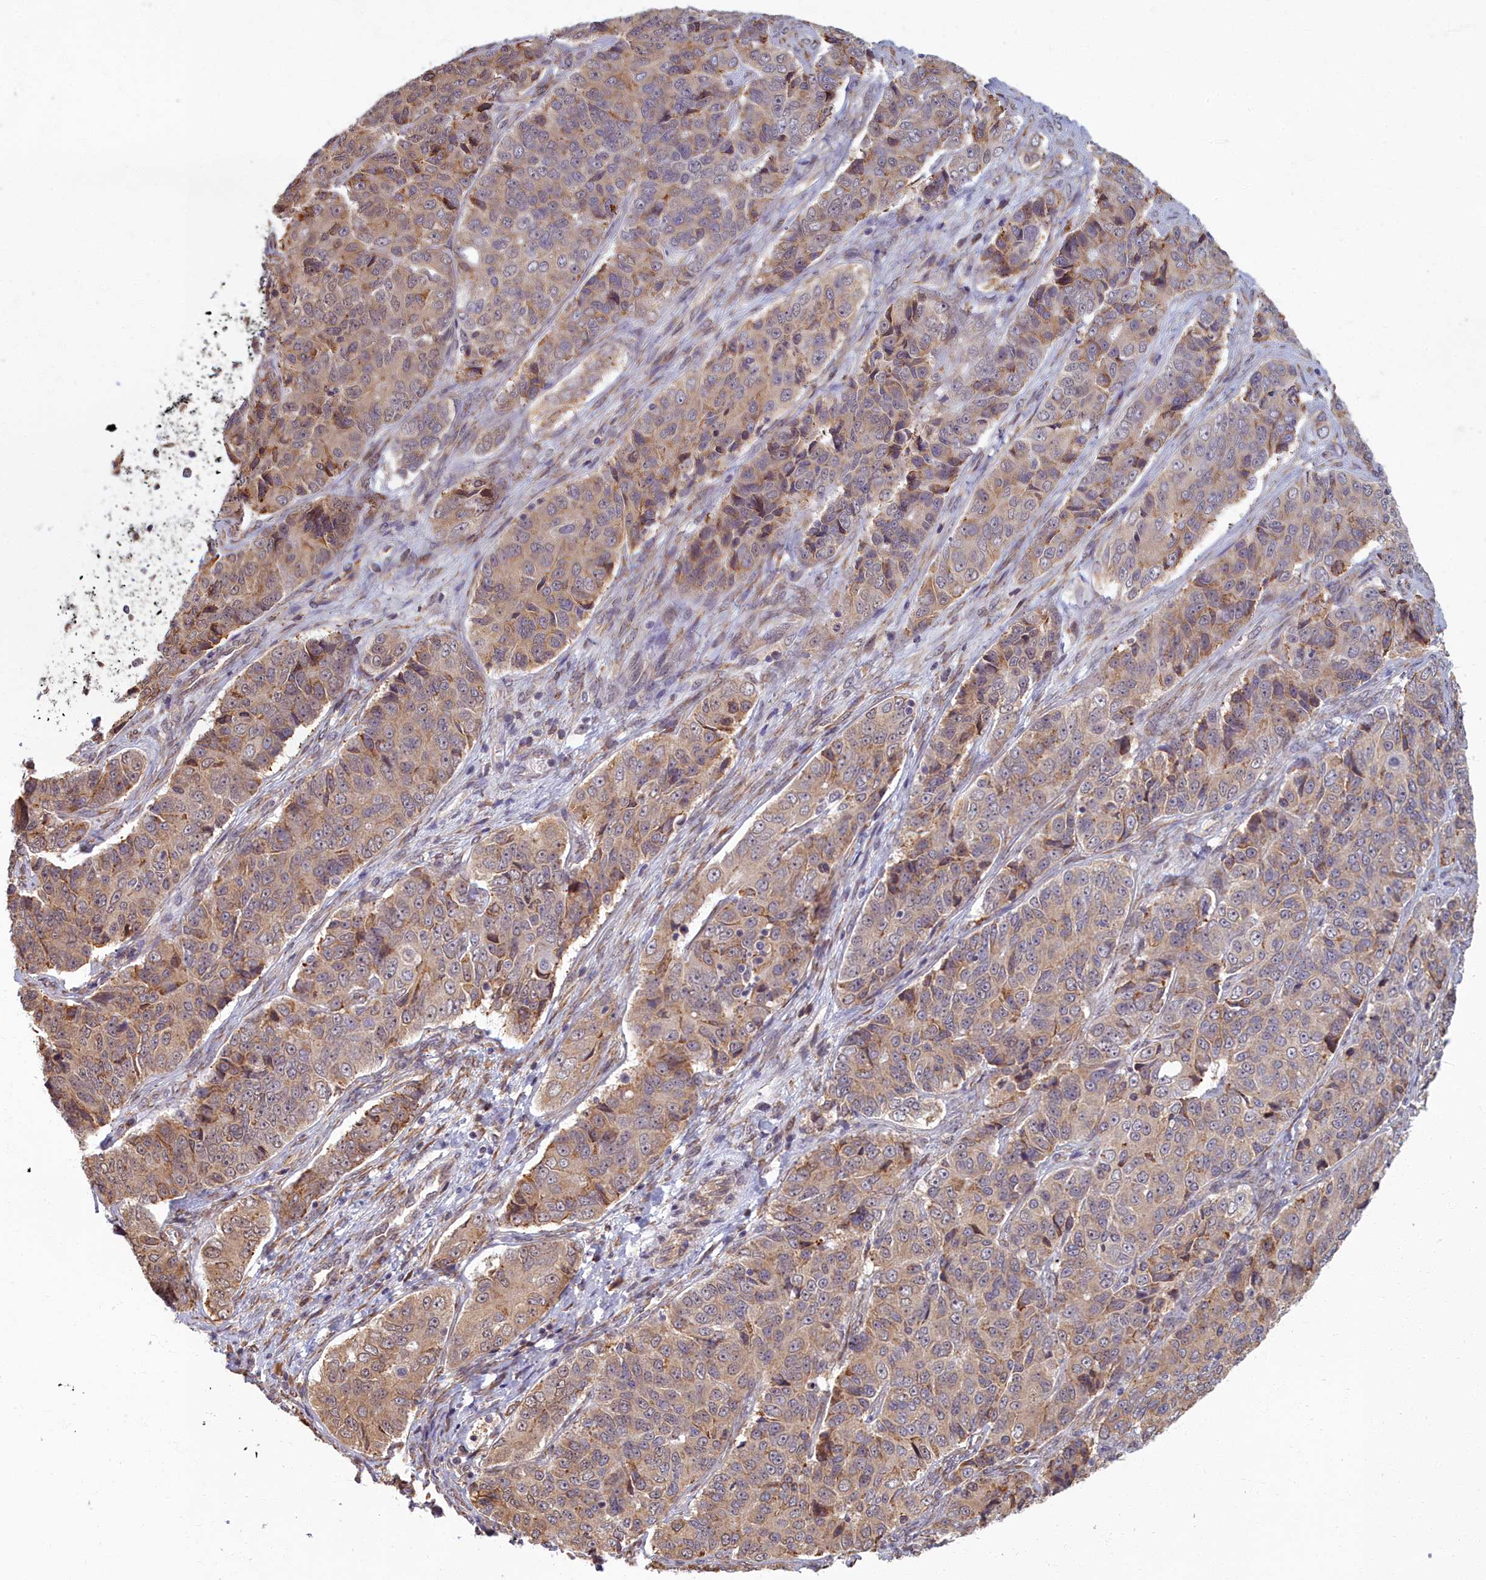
{"staining": {"intensity": "weak", "quantity": ">75%", "location": "cytoplasmic/membranous,nuclear"}, "tissue": "ovarian cancer", "cell_type": "Tumor cells", "image_type": "cancer", "snomed": [{"axis": "morphology", "description": "Carcinoma, endometroid"}, {"axis": "topography", "description": "Ovary"}], "caption": "A photomicrograph of human ovarian cancer stained for a protein displays weak cytoplasmic/membranous and nuclear brown staining in tumor cells.", "gene": "MAK16", "patient": {"sex": "female", "age": 51}}